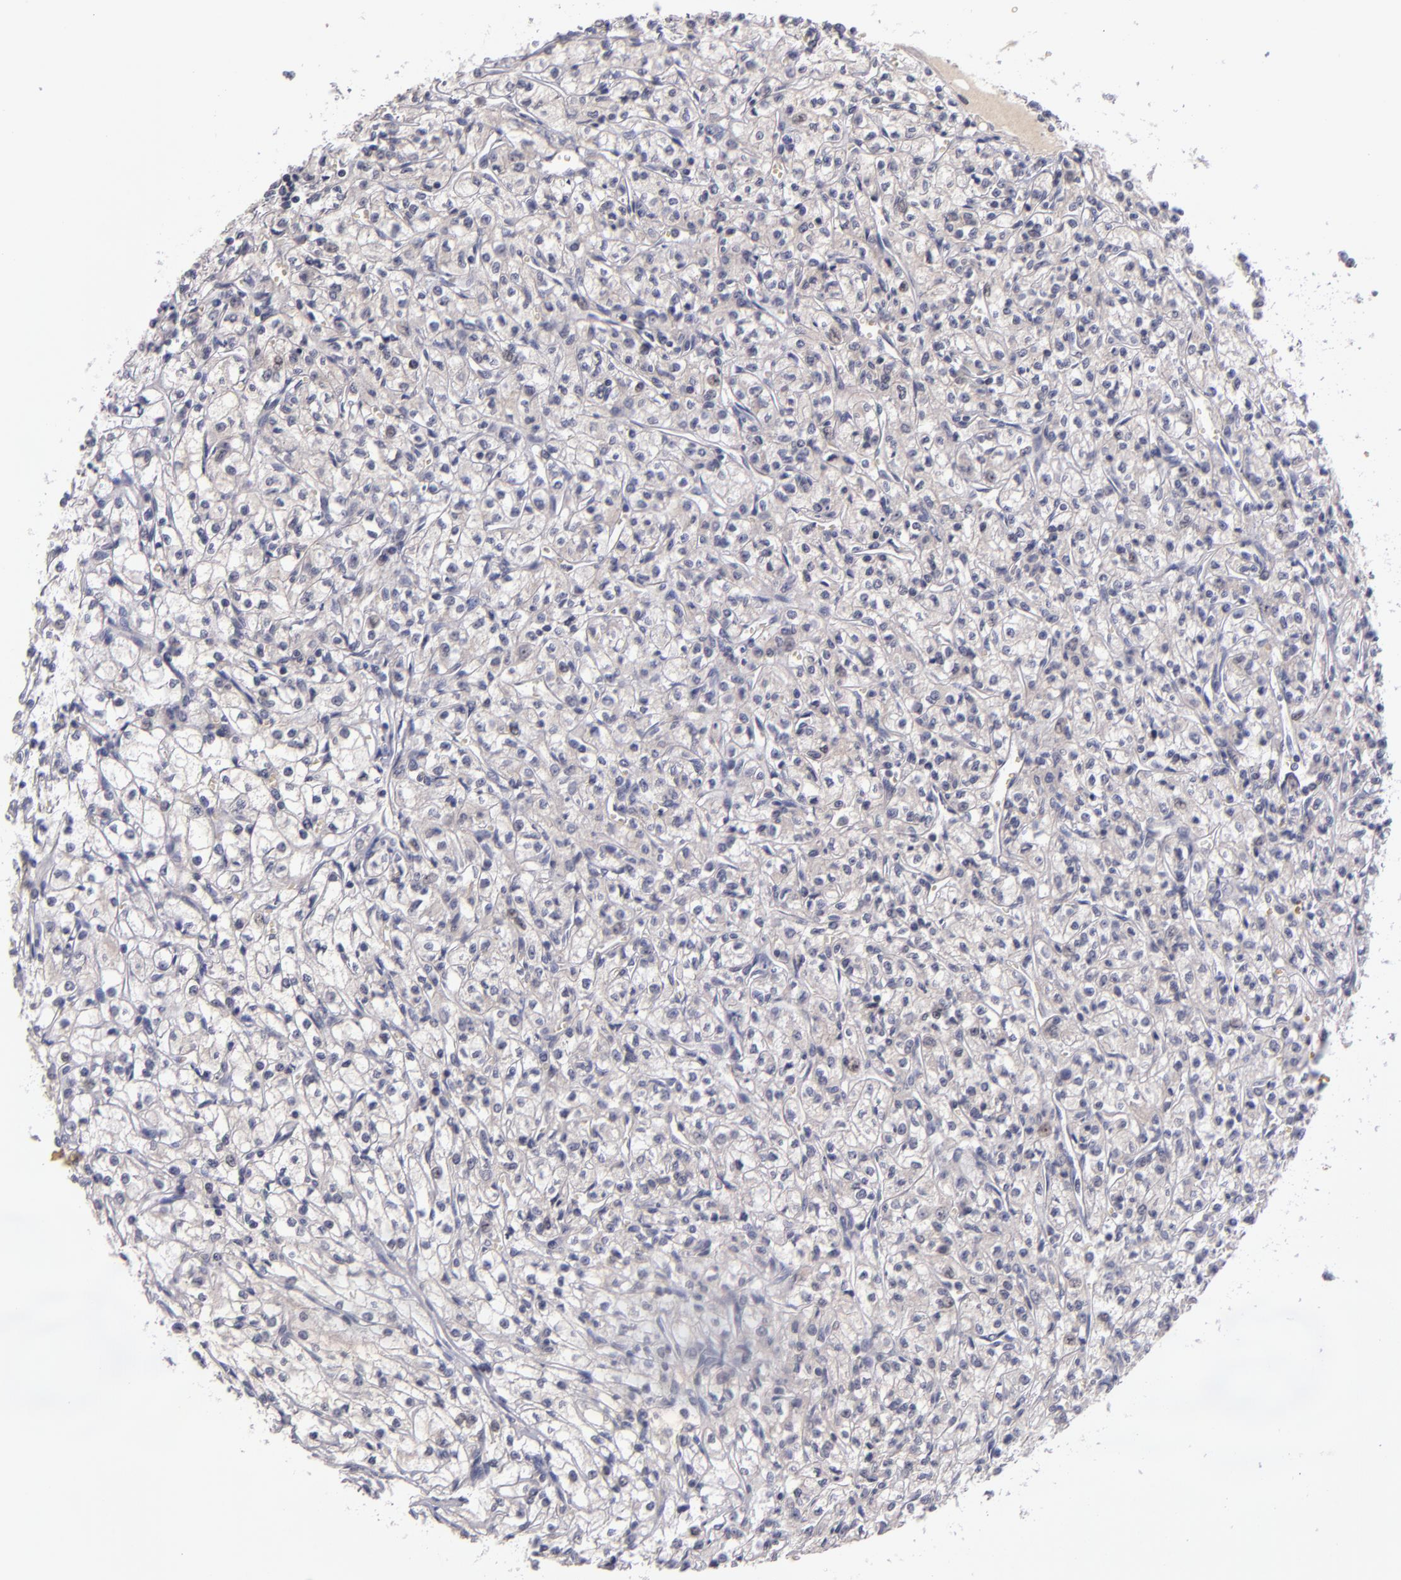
{"staining": {"intensity": "negative", "quantity": "none", "location": "none"}, "tissue": "renal cancer", "cell_type": "Tumor cells", "image_type": "cancer", "snomed": [{"axis": "morphology", "description": "Adenocarcinoma, NOS"}, {"axis": "topography", "description": "Kidney"}], "caption": "The photomicrograph displays no significant positivity in tumor cells of renal cancer (adenocarcinoma). (DAB (3,3'-diaminobenzidine) immunohistochemistry, high magnification).", "gene": "CDC7", "patient": {"sex": "male", "age": 61}}